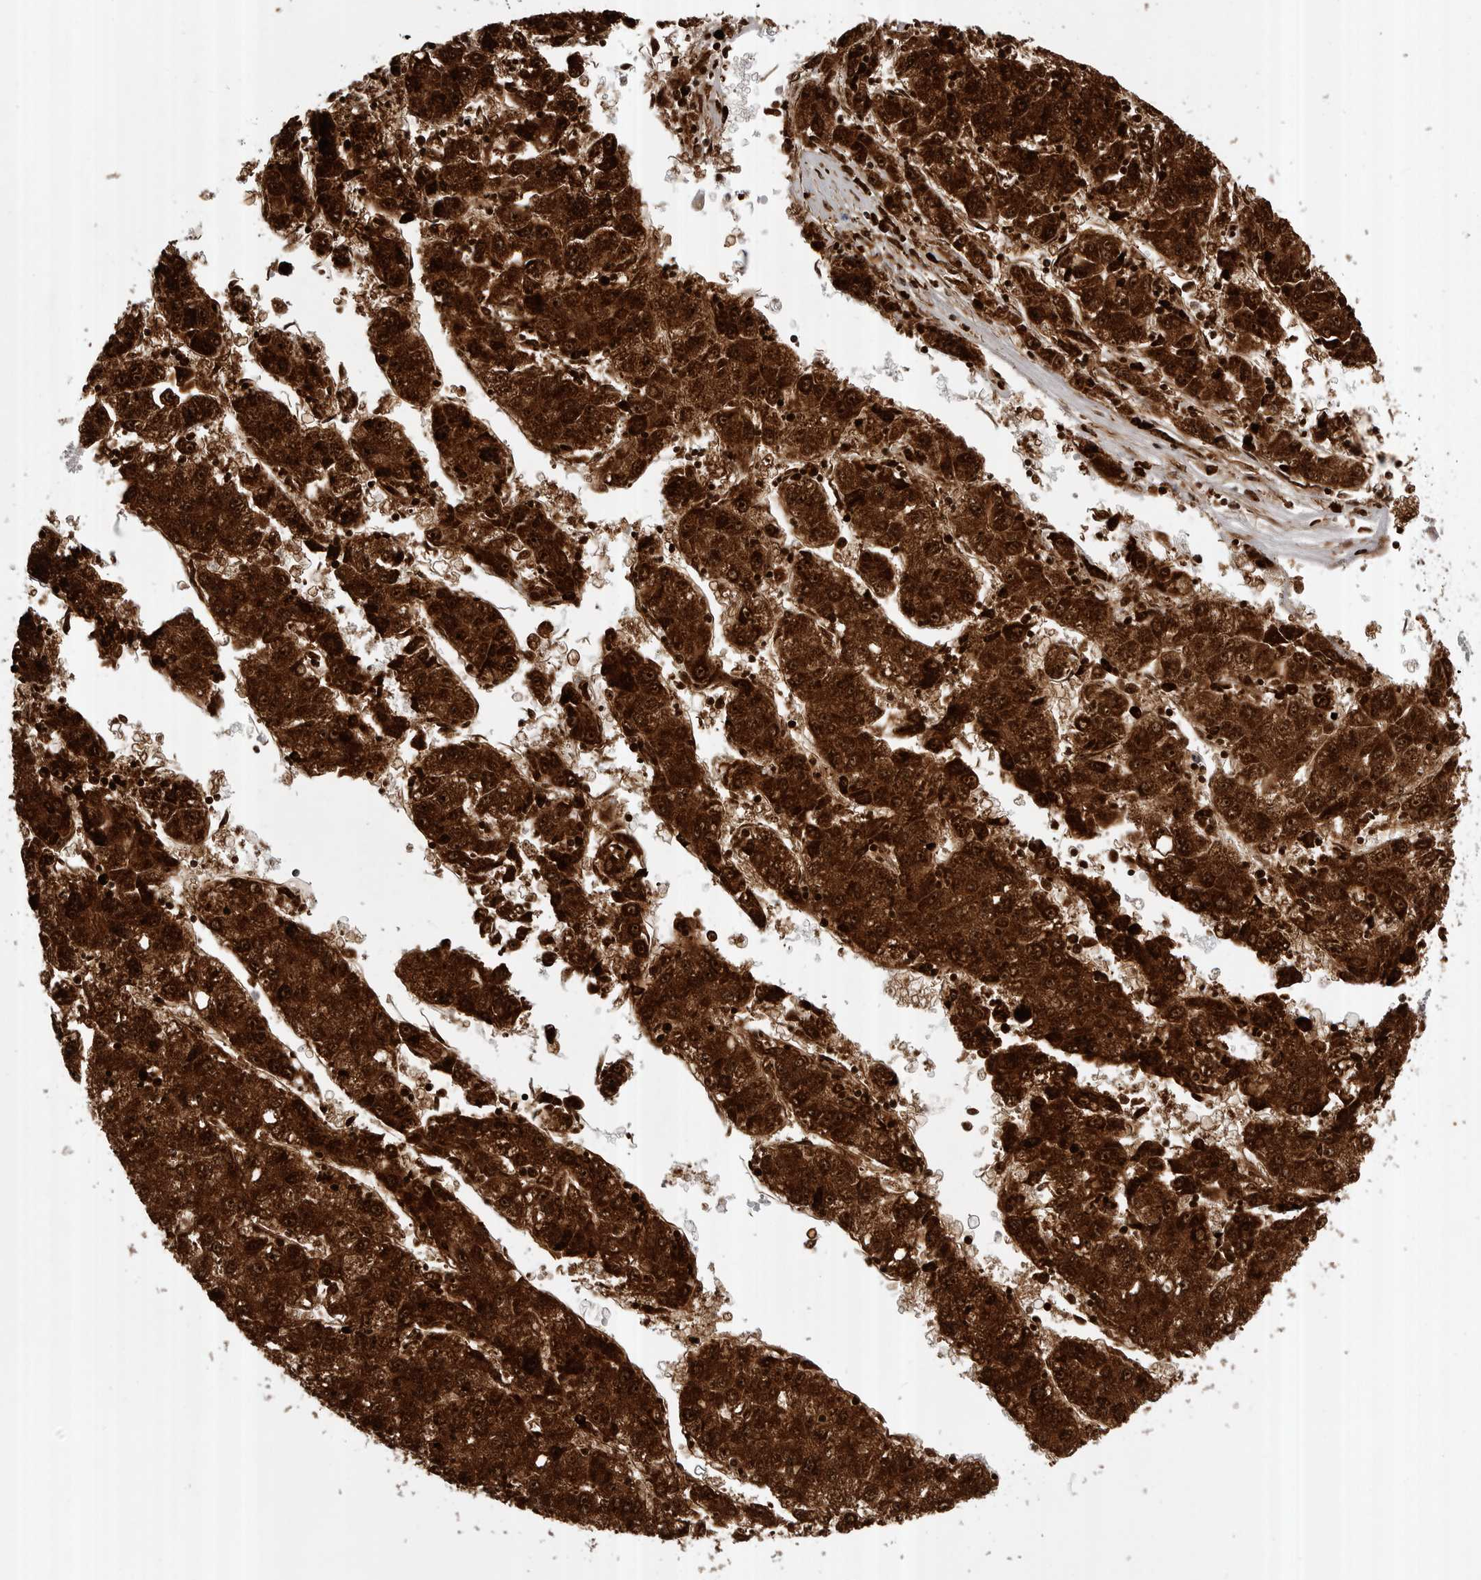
{"staining": {"intensity": "strong", "quantity": ">75%", "location": "cytoplasmic/membranous,nuclear"}, "tissue": "liver cancer", "cell_type": "Tumor cells", "image_type": "cancer", "snomed": [{"axis": "morphology", "description": "Carcinoma, Hepatocellular, NOS"}, {"axis": "topography", "description": "Liver"}], "caption": "Immunohistochemistry (IHC) of liver cancer reveals high levels of strong cytoplasmic/membranous and nuclear staining in about >75% of tumor cells.", "gene": "ABL1", "patient": {"sex": "male", "age": 72}}